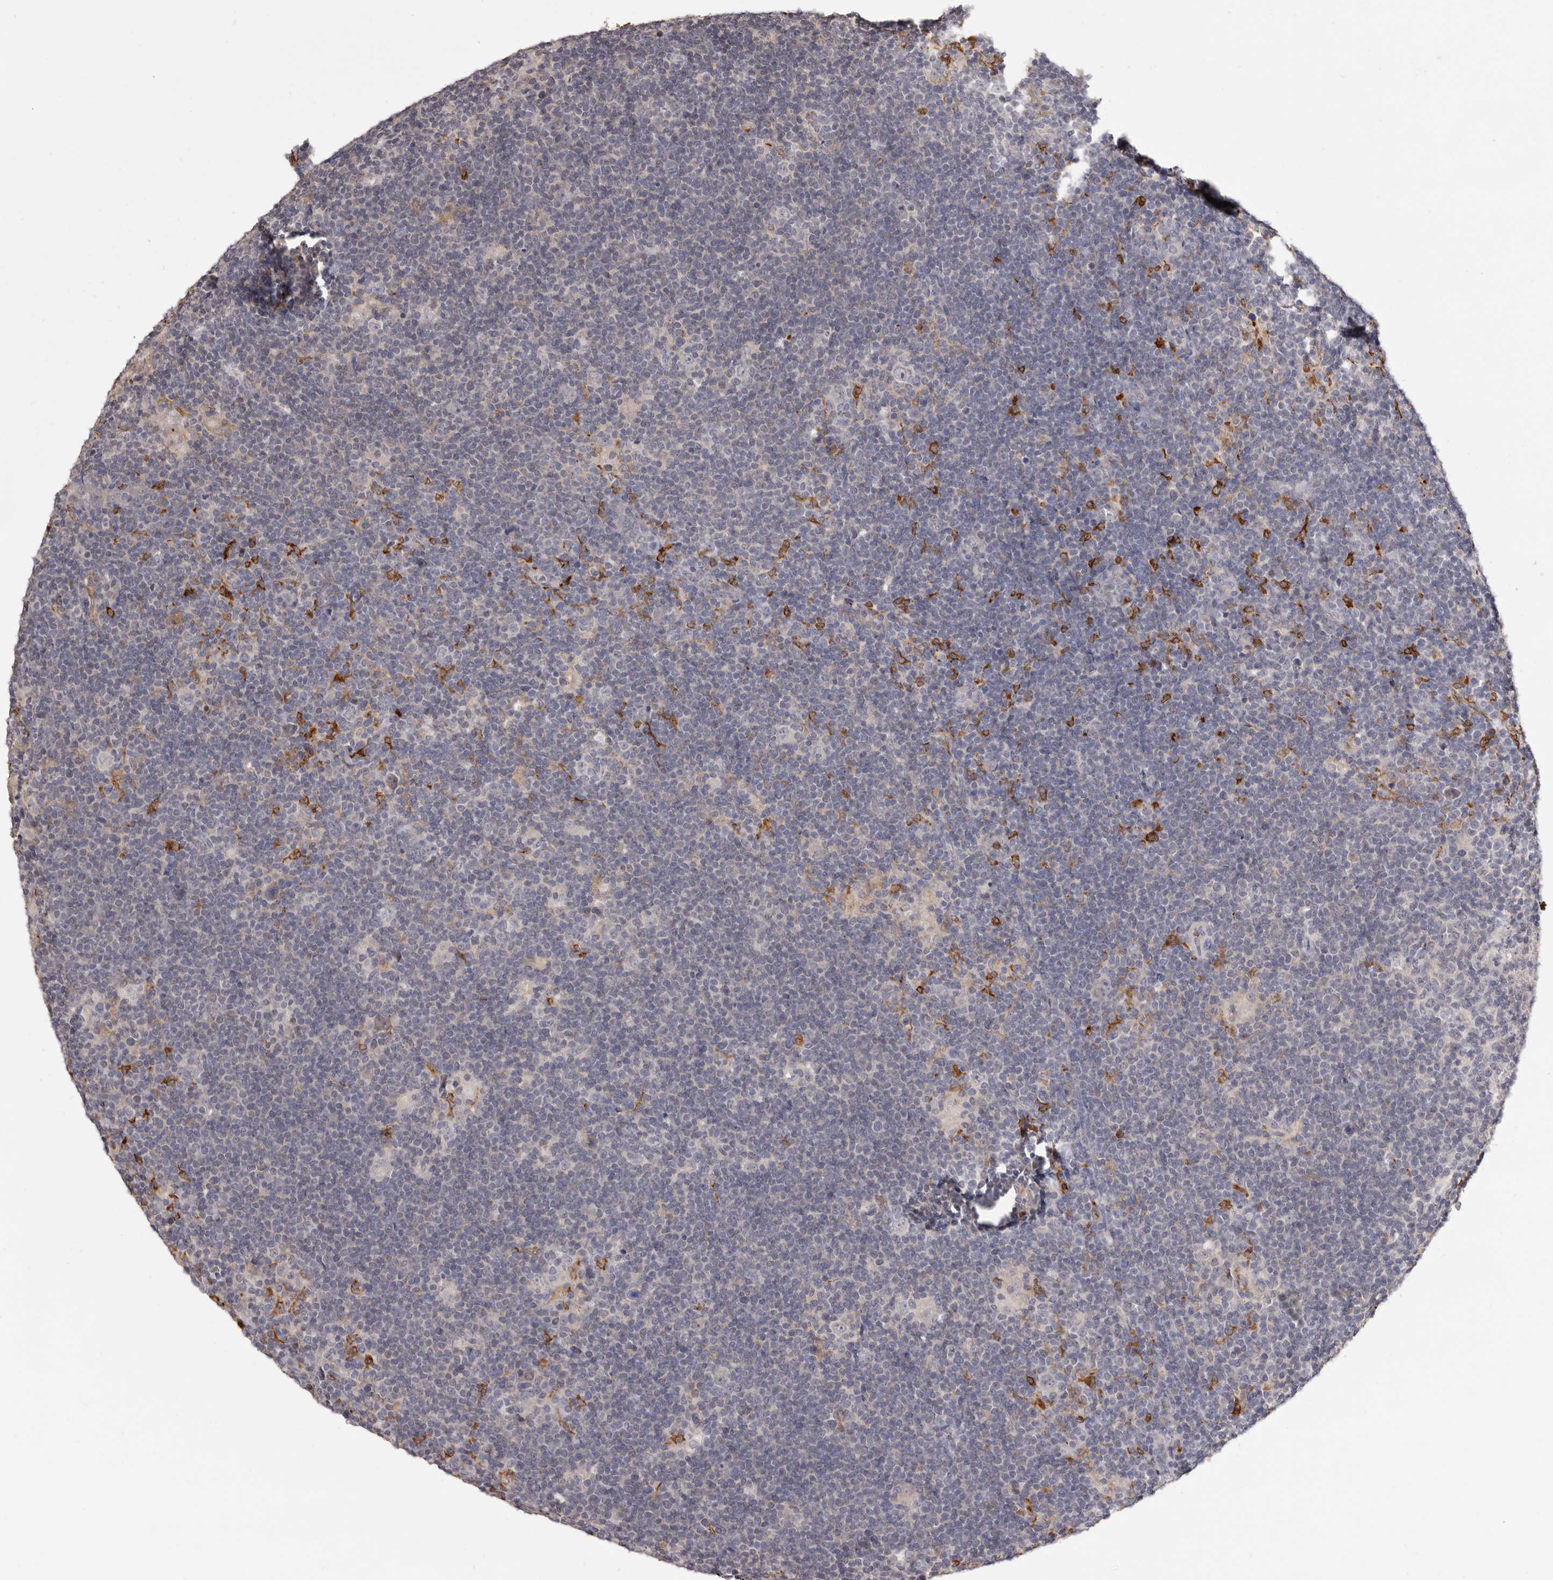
{"staining": {"intensity": "negative", "quantity": "none", "location": "none"}, "tissue": "lymphoma", "cell_type": "Tumor cells", "image_type": "cancer", "snomed": [{"axis": "morphology", "description": "Hodgkin's disease, NOS"}, {"axis": "topography", "description": "Lymph node"}], "caption": "Hodgkin's disease stained for a protein using immunohistochemistry (IHC) demonstrates no expression tumor cells.", "gene": "TNNI1", "patient": {"sex": "female", "age": 57}}